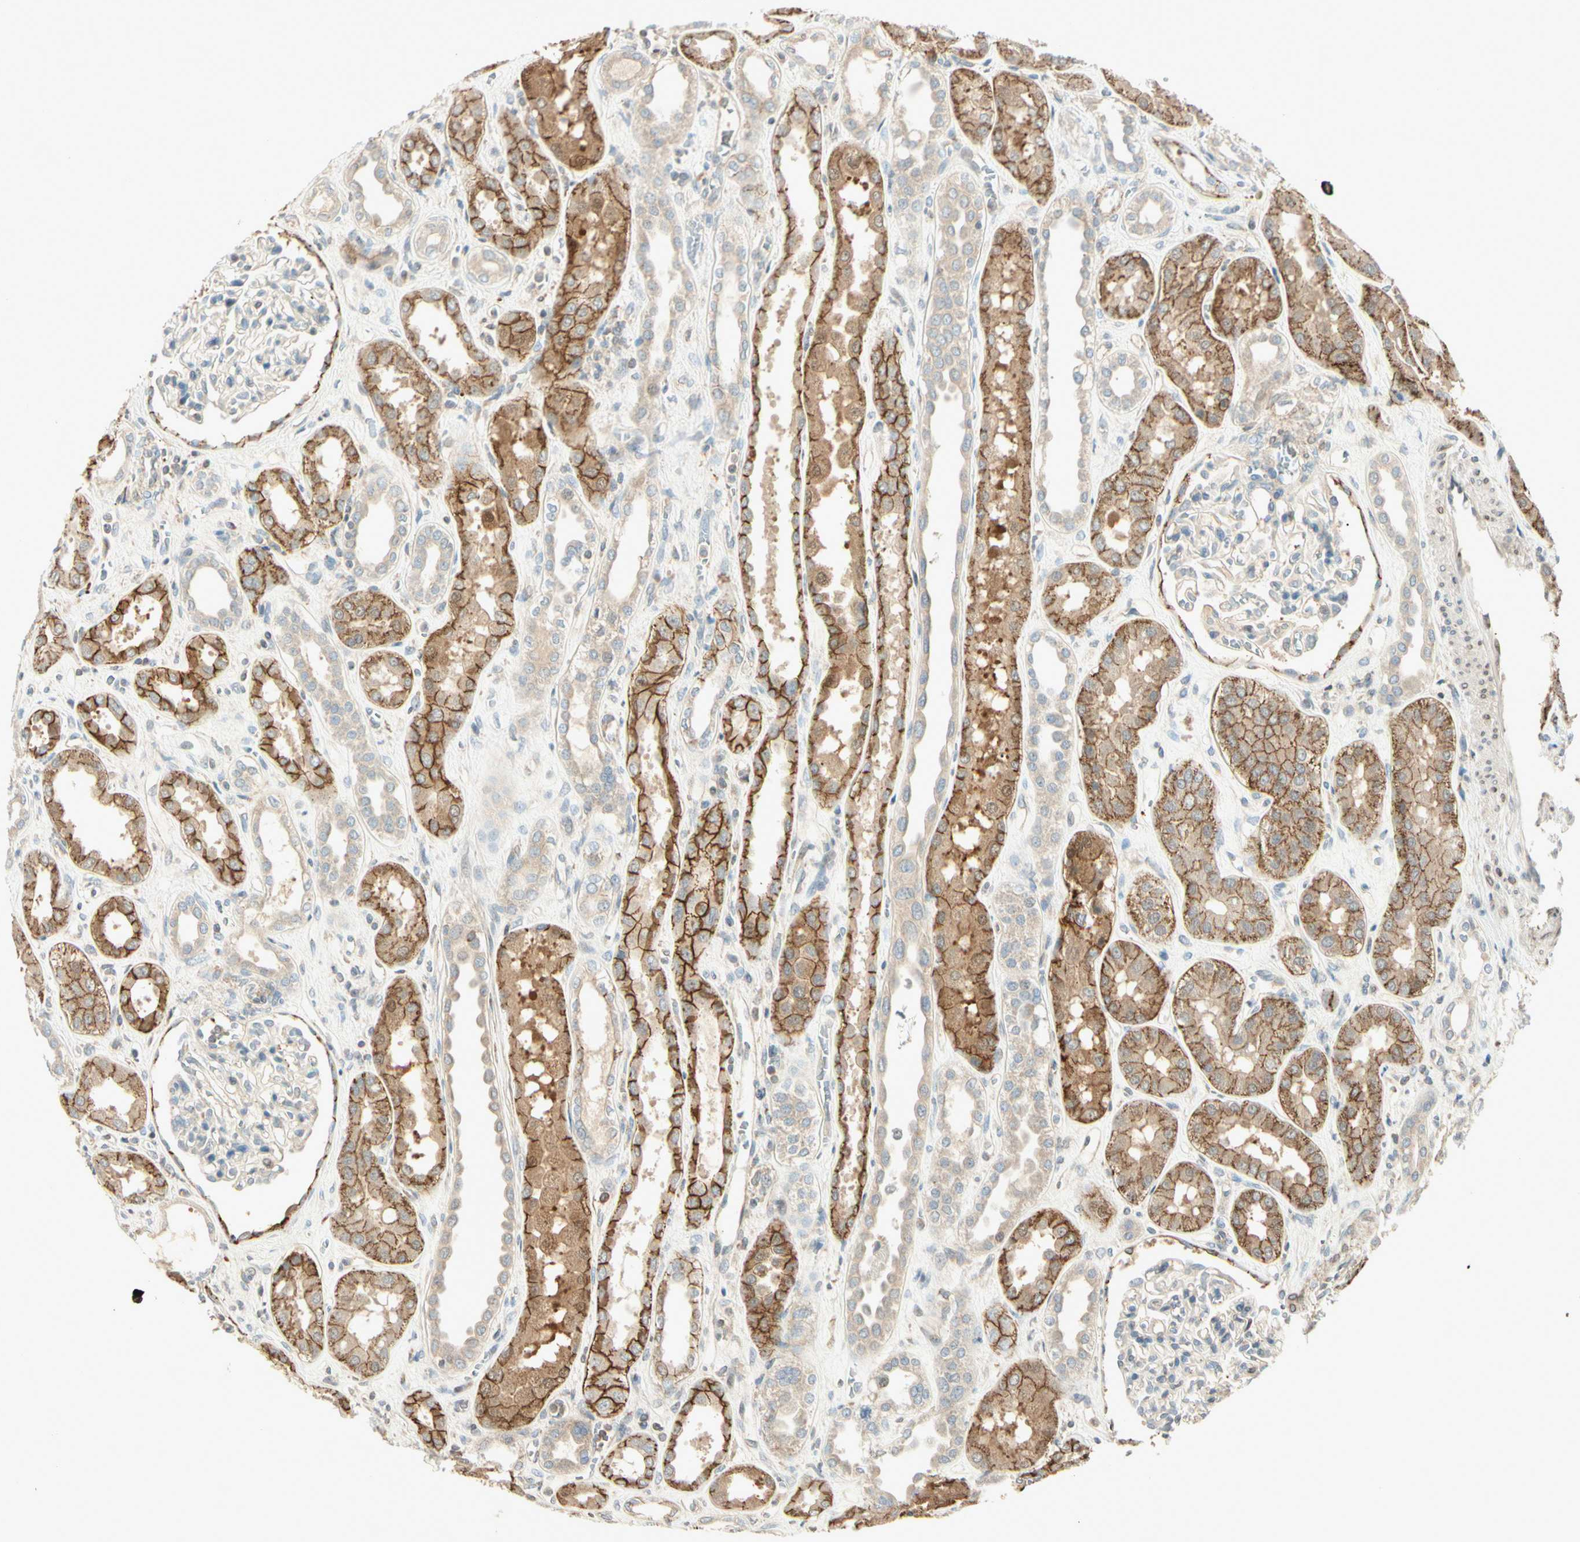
{"staining": {"intensity": "moderate", "quantity": "<25%", "location": "cytoplasmic/membranous"}, "tissue": "kidney", "cell_type": "Cells in glomeruli", "image_type": "normal", "snomed": [{"axis": "morphology", "description": "Normal tissue, NOS"}, {"axis": "topography", "description": "Kidney"}], "caption": "Benign kidney demonstrates moderate cytoplasmic/membranous staining in approximately <25% of cells in glomeruli, visualized by immunohistochemistry.", "gene": "CDH6", "patient": {"sex": "male", "age": 59}}